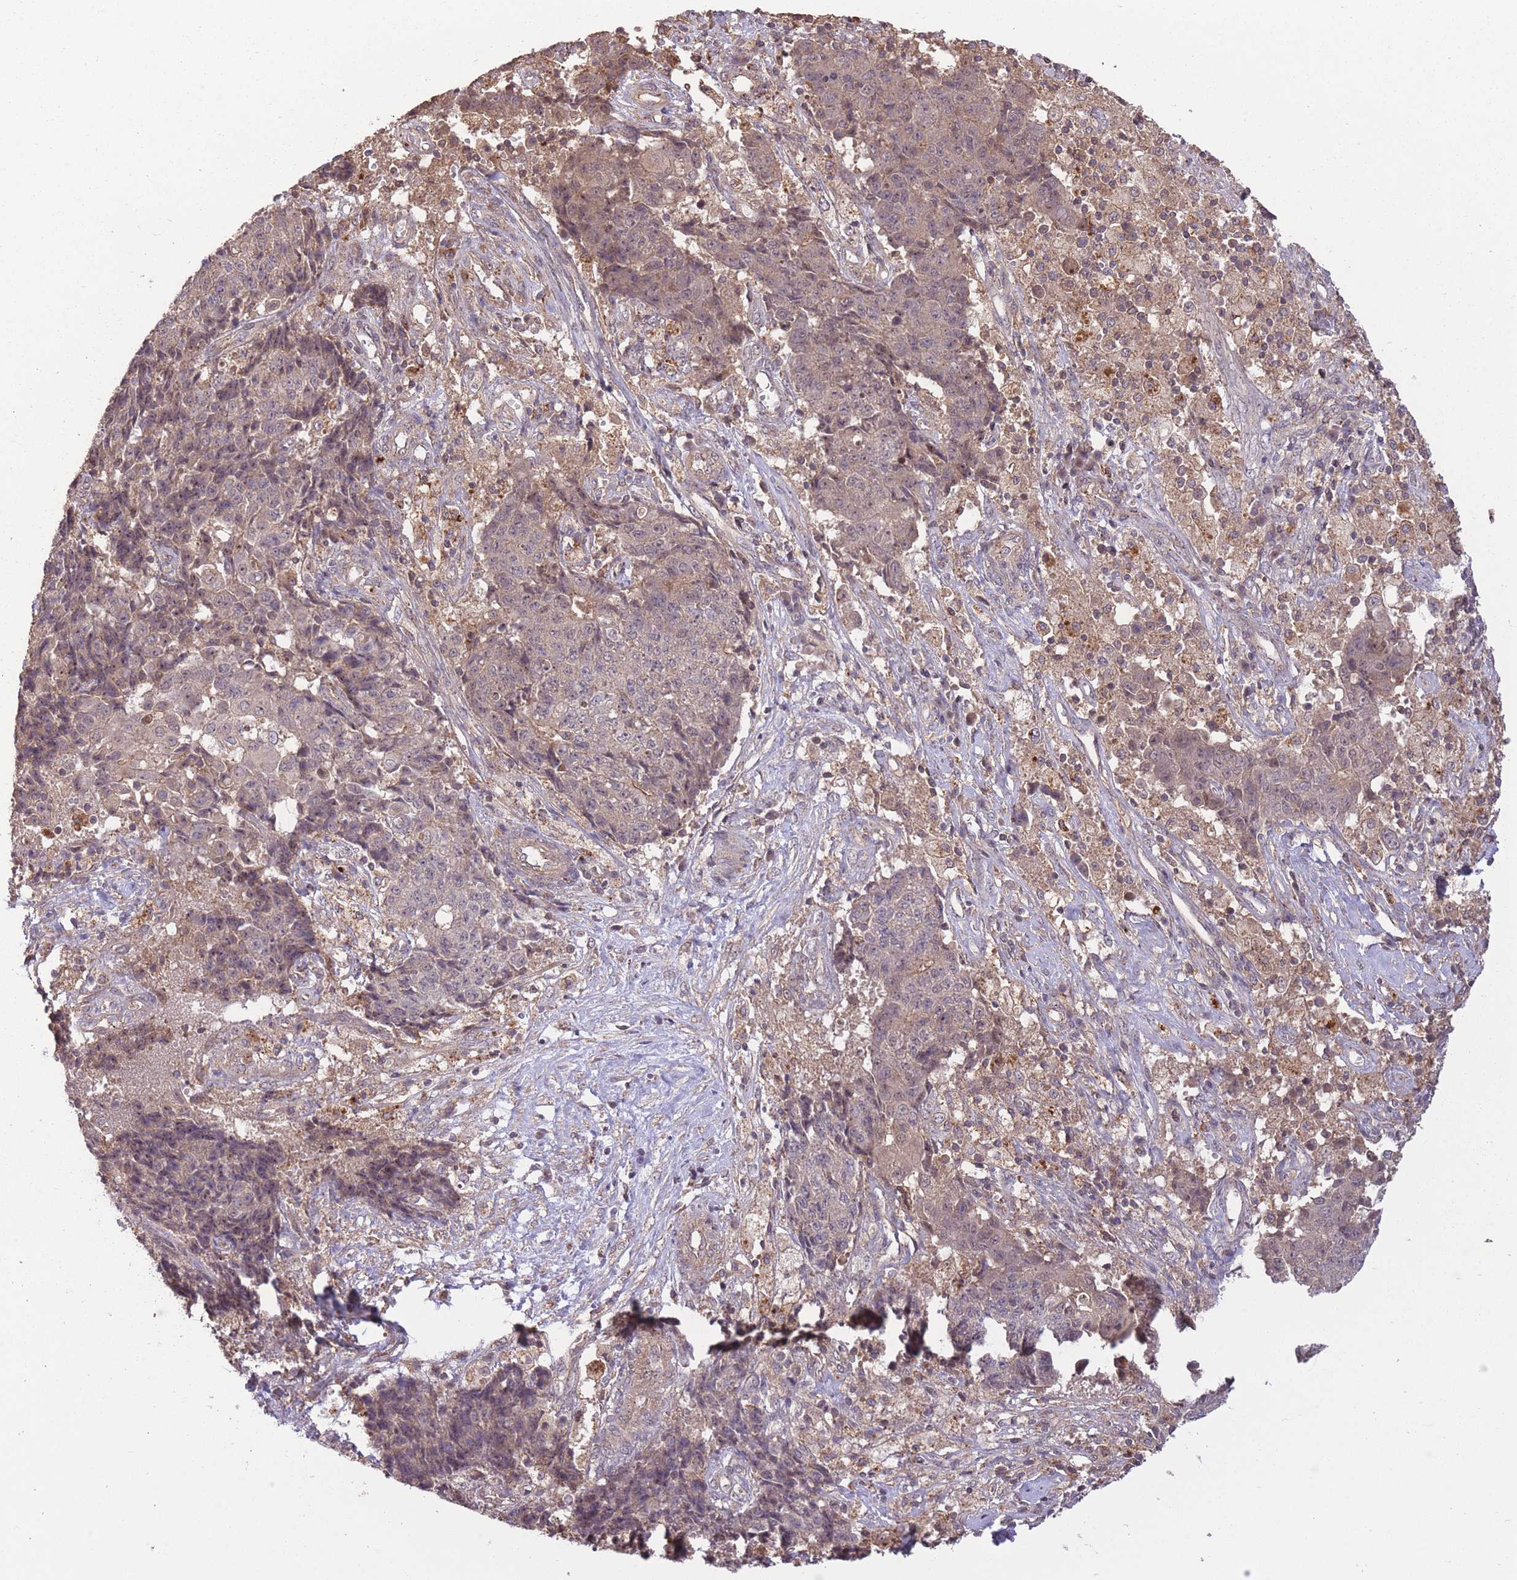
{"staining": {"intensity": "weak", "quantity": "25%-75%", "location": "cytoplasmic/membranous"}, "tissue": "ovarian cancer", "cell_type": "Tumor cells", "image_type": "cancer", "snomed": [{"axis": "morphology", "description": "Carcinoma, endometroid"}, {"axis": "topography", "description": "Ovary"}], "caption": "Immunohistochemical staining of ovarian cancer displays low levels of weak cytoplasmic/membranous positivity in approximately 25%-75% of tumor cells. Using DAB (3,3'-diaminobenzidine) (brown) and hematoxylin (blue) stains, captured at high magnification using brightfield microscopy.", "gene": "POLR3F", "patient": {"sex": "female", "age": 42}}